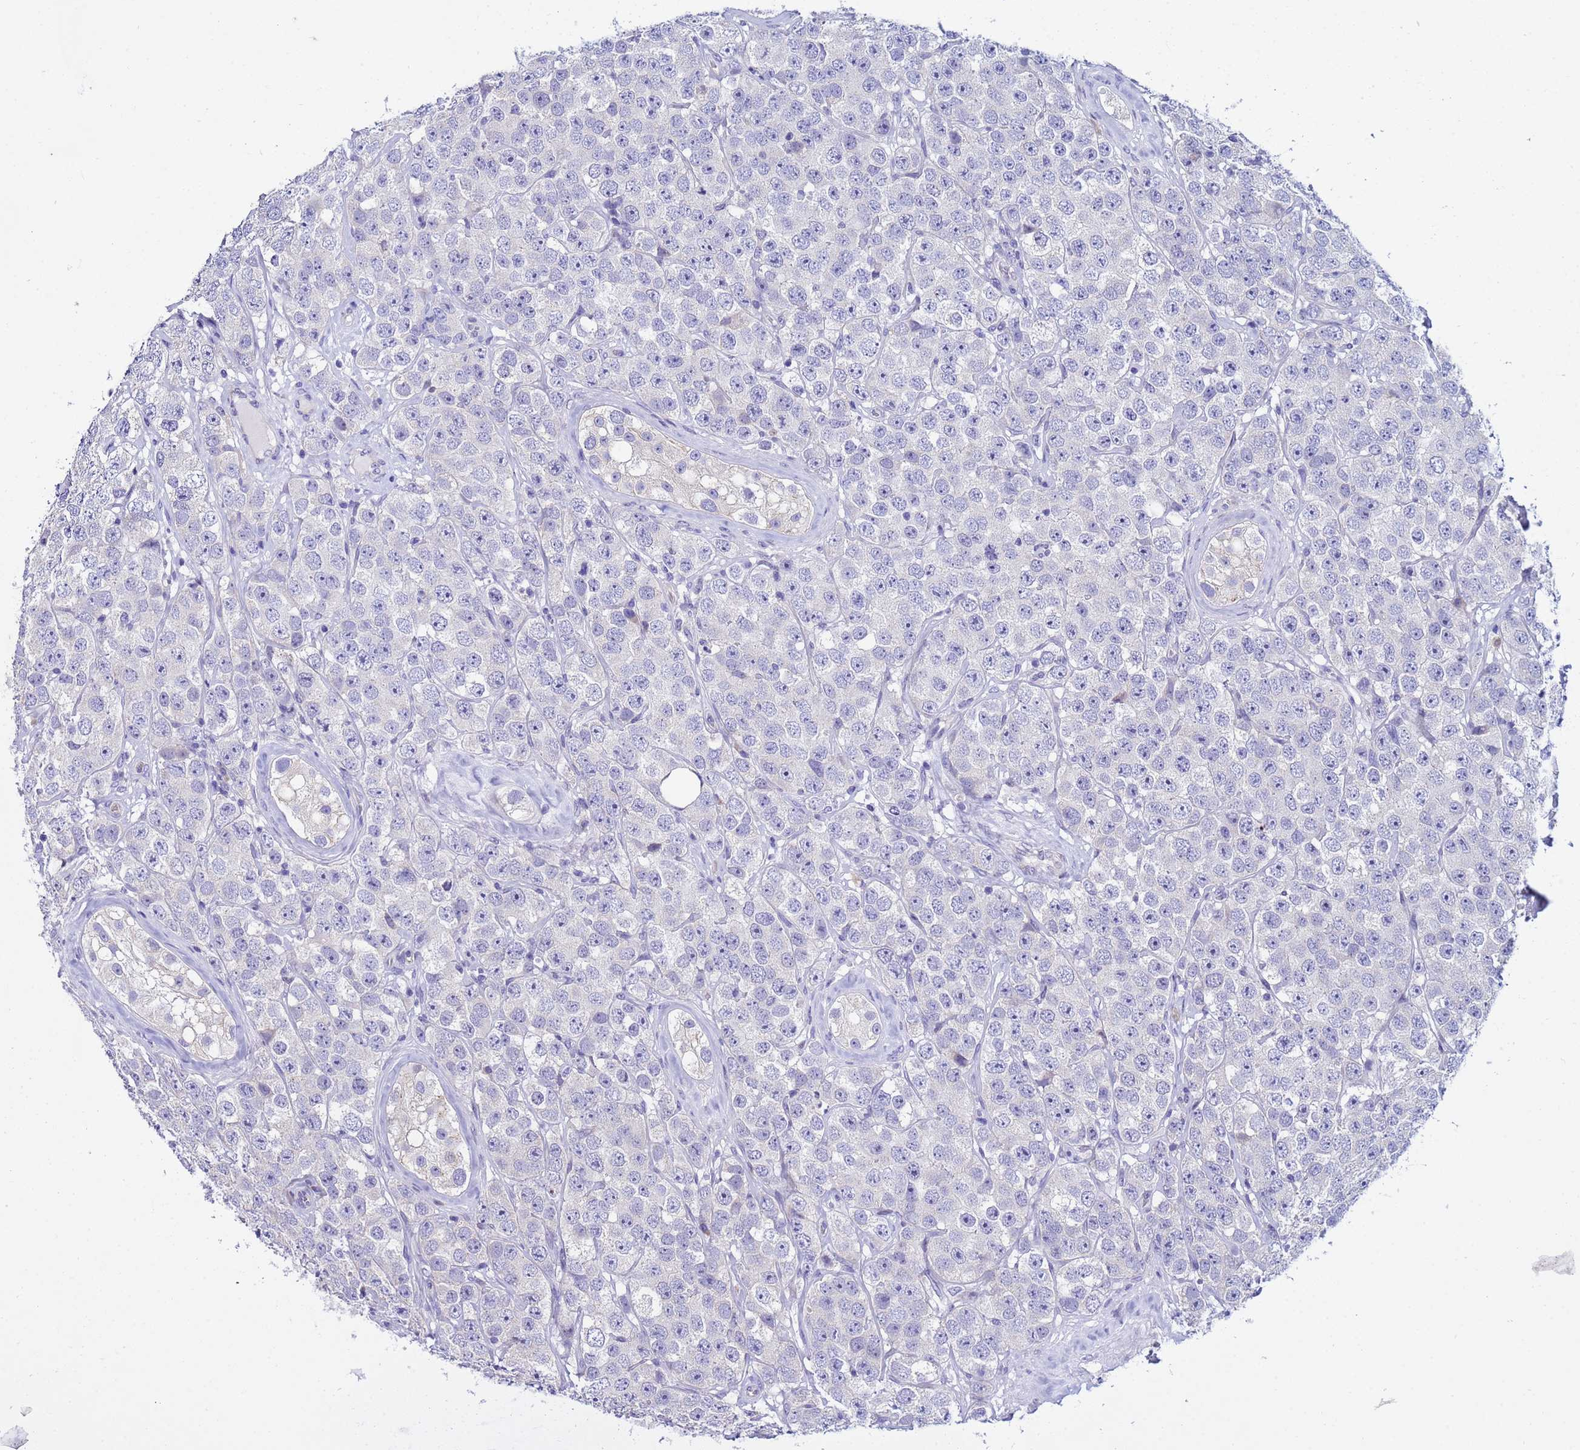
{"staining": {"intensity": "negative", "quantity": "none", "location": "none"}, "tissue": "testis cancer", "cell_type": "Tumor cells", "image_type": "cancer", "snomed": [{"axis": "morphology", "description": "Seminoma, NOS"}, {"axis": "topography", "description": "Testis"}], "caption": "High power microscopy micrograph of an immunohistochemistry (IHC) photomicrograph of testis seminoma, revealing no significant staining in tumor cells.", "gene": "IGSF11", "patient": {"sex": "male", "age": 28}}